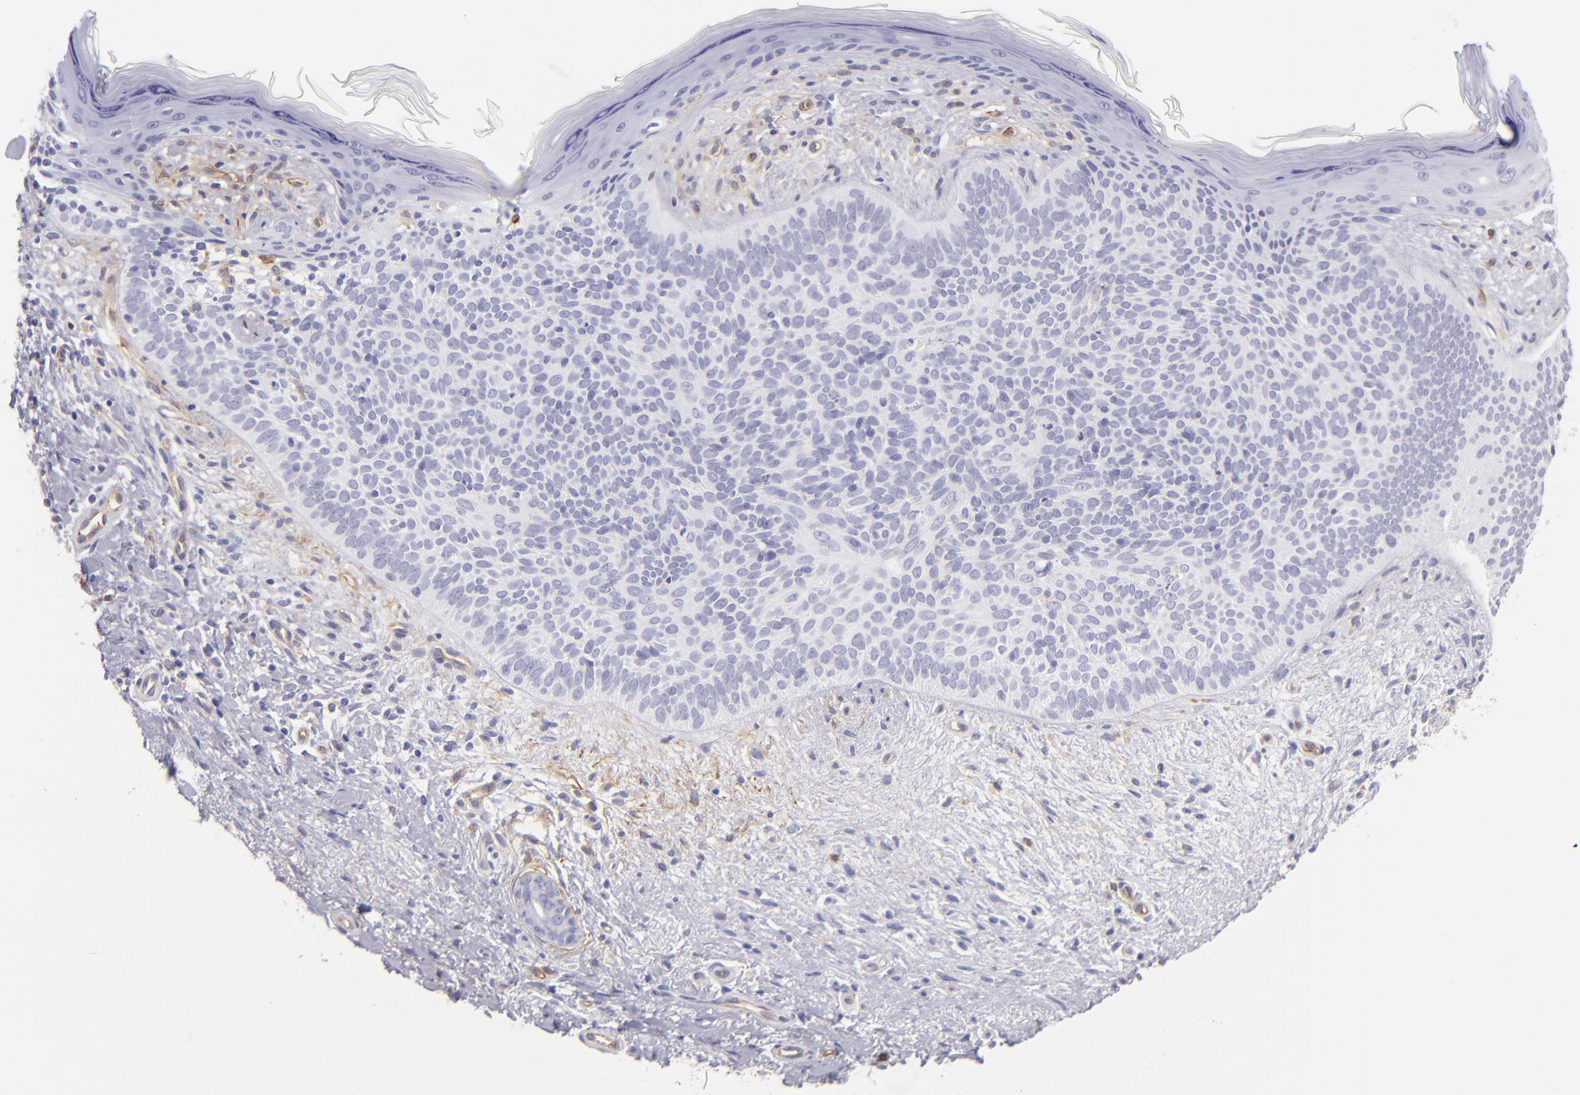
{"staining": {"intensity": "negative", "quantity": "none", "location": "none"}, "tissue": "skin cancer", "cell_type": "Tumor cells", "image_type": "cancer", "snomed": [{"axis": "morphology", "description": "Basal cell carcinoma"}, {"axis": "topography", "description": "Skin"}], "caption": "Tumor cells are negative for brown protein staining in skin basal cell carcinoma.", "gene": "ENTPD1", "patient": {"sex": "female", "age": 78}}